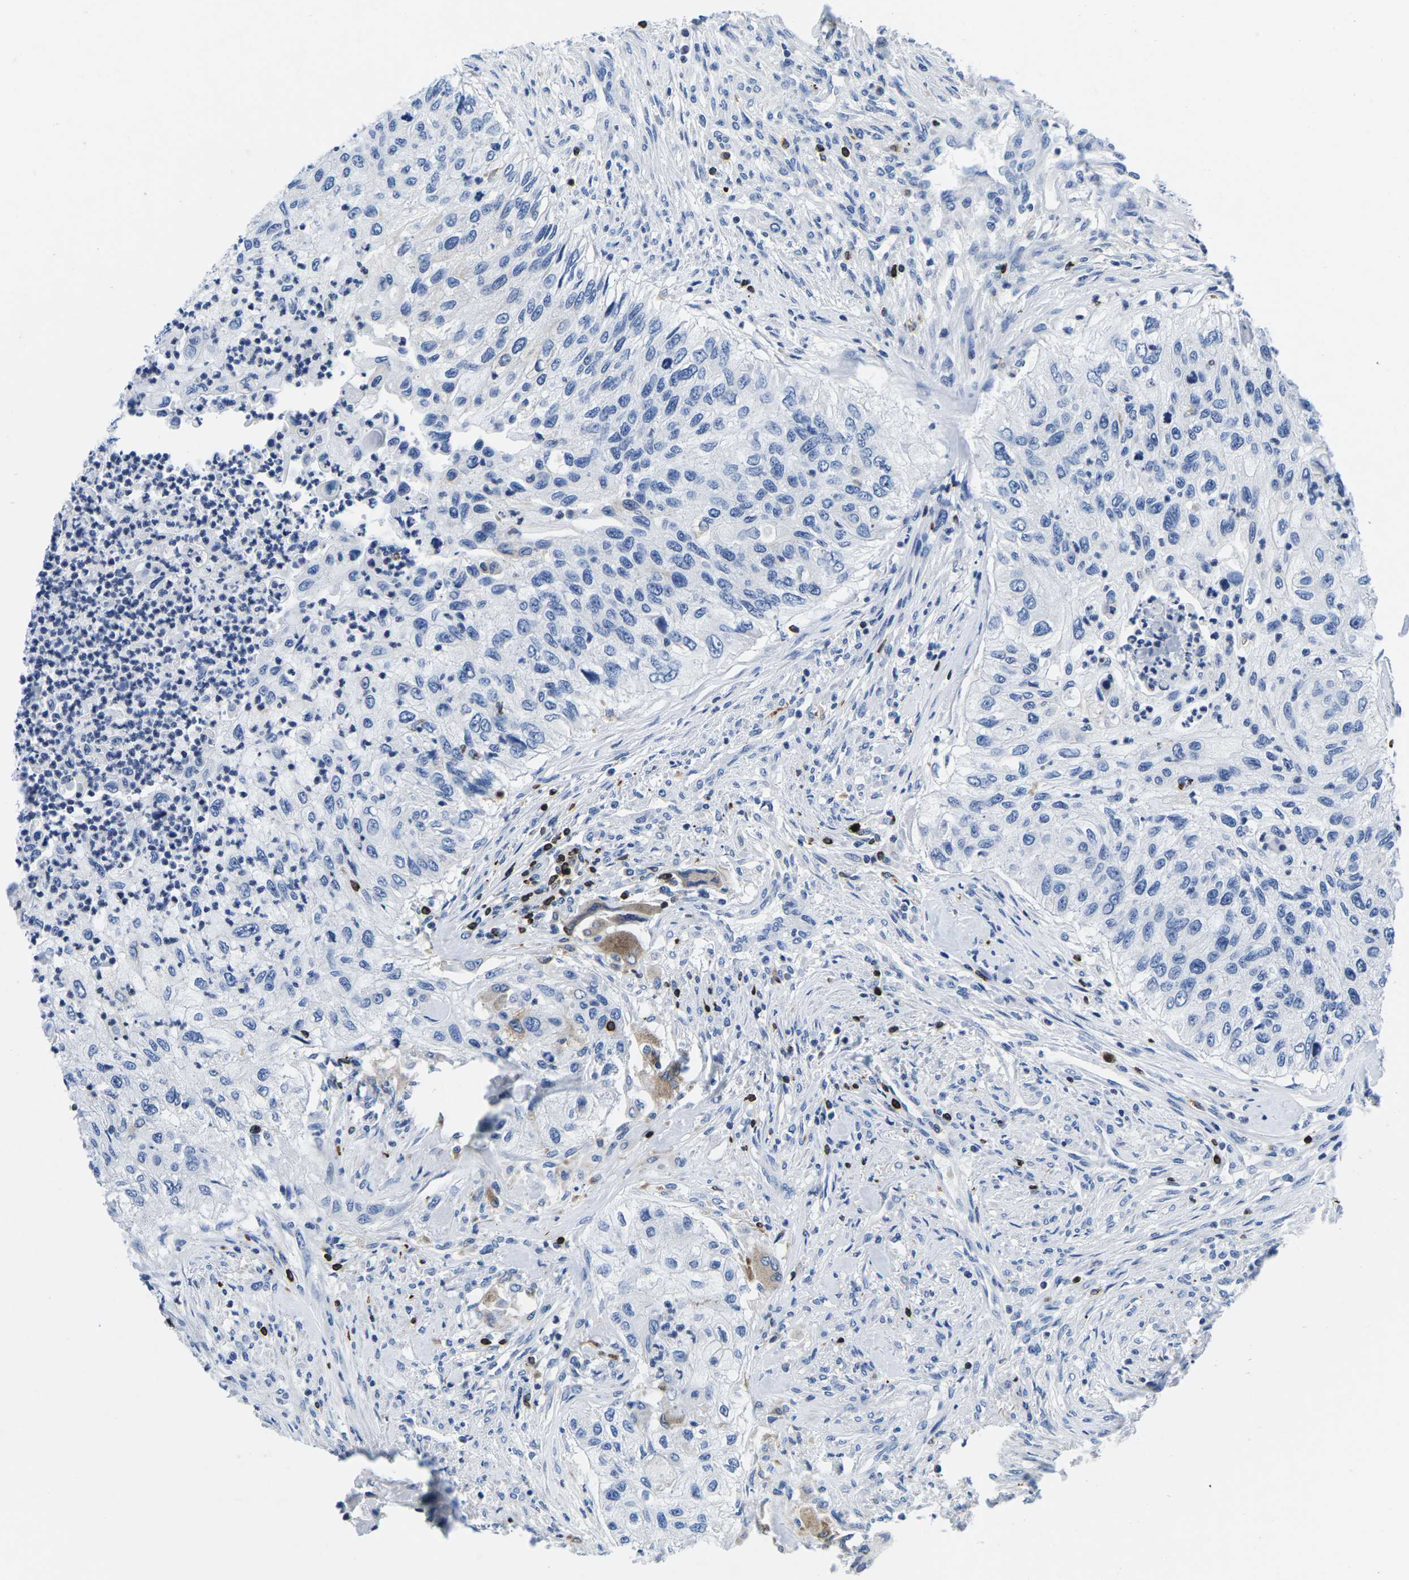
{"staining": {"intensity": "negative", "quantity": "none", "location": "none"}, "tissue": "urothelial cancer", "cell_type": "Tumor cells", "image_type": "cancer", "snomed": [{"axis": "morphology", "description": "Urothelial carcinoma, High grade"}, {"axis": "topography", "description": "Urinary bladder"}], "caption": "An IHC image of urothelial carcinoma (high-grade) is shown. There is no staining in tumor cells of urothelial carcinoma (high-grade).", "gene": "CTSW", "patient": {"sex": "female", "age": 60}}